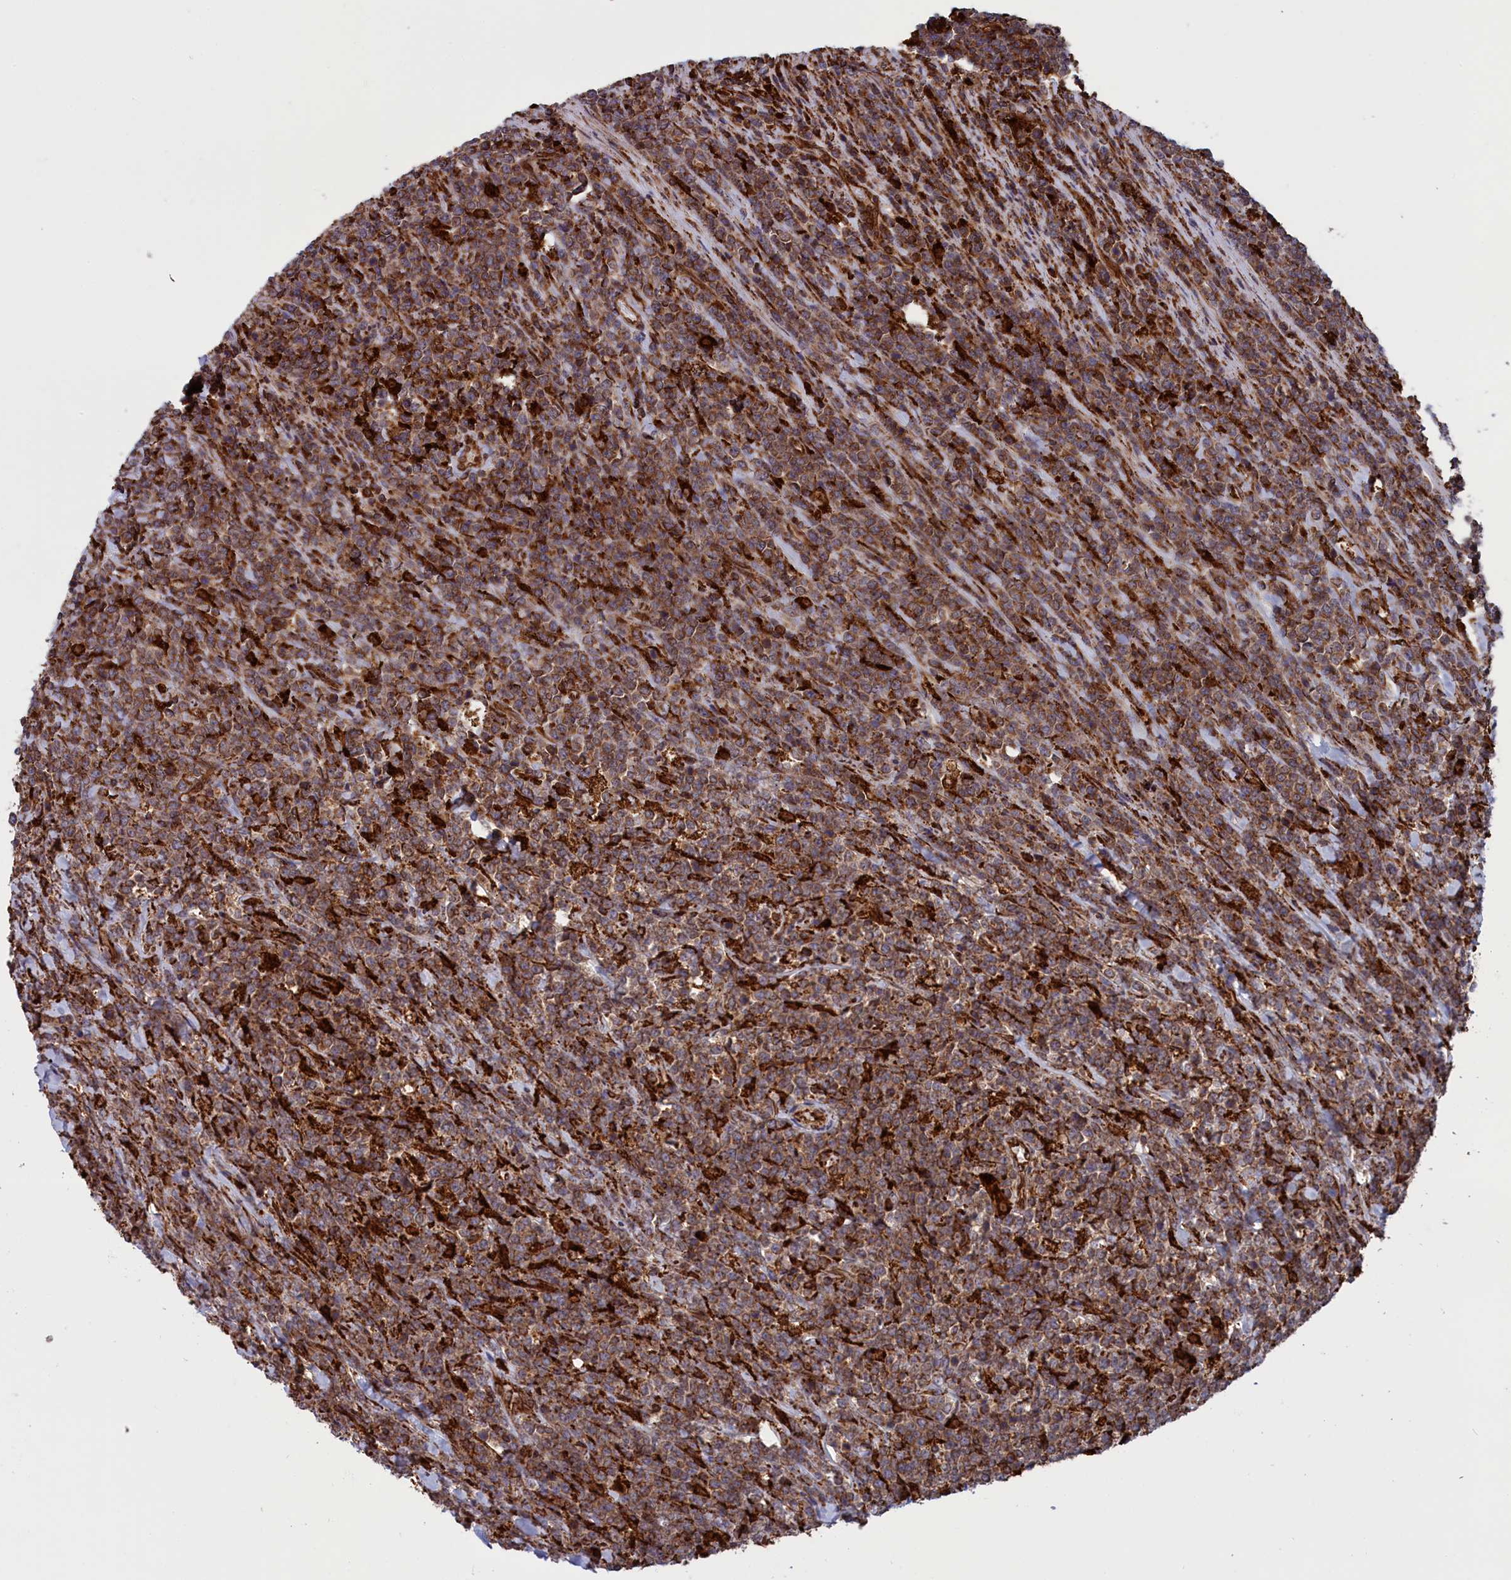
{"staining": {"intensity": "moderate", "quantity": ">75%", "location": "cytoplasmic/membranous"}, "tissue": "lymphoma", "cell_type": "Tumor cells", "image_type": "cancer", "snomed": [{"axis": "morphology", "description": "Malignant lymphoma, non-Hodgkin's type, High grade"}, {"axis": "topography", "description": "Small intestine"}], "caption": "A high-resolution histopathology image shows immunohistochemistry staining of high-grade malignant lymphoma, non-Hodgkin's type, which reveals moderate cytoplasmic/membranous expression in about >75% of tumor cells.", "gene": "PLA2G4C", "patient": {"sex": "male", "age": 8}}